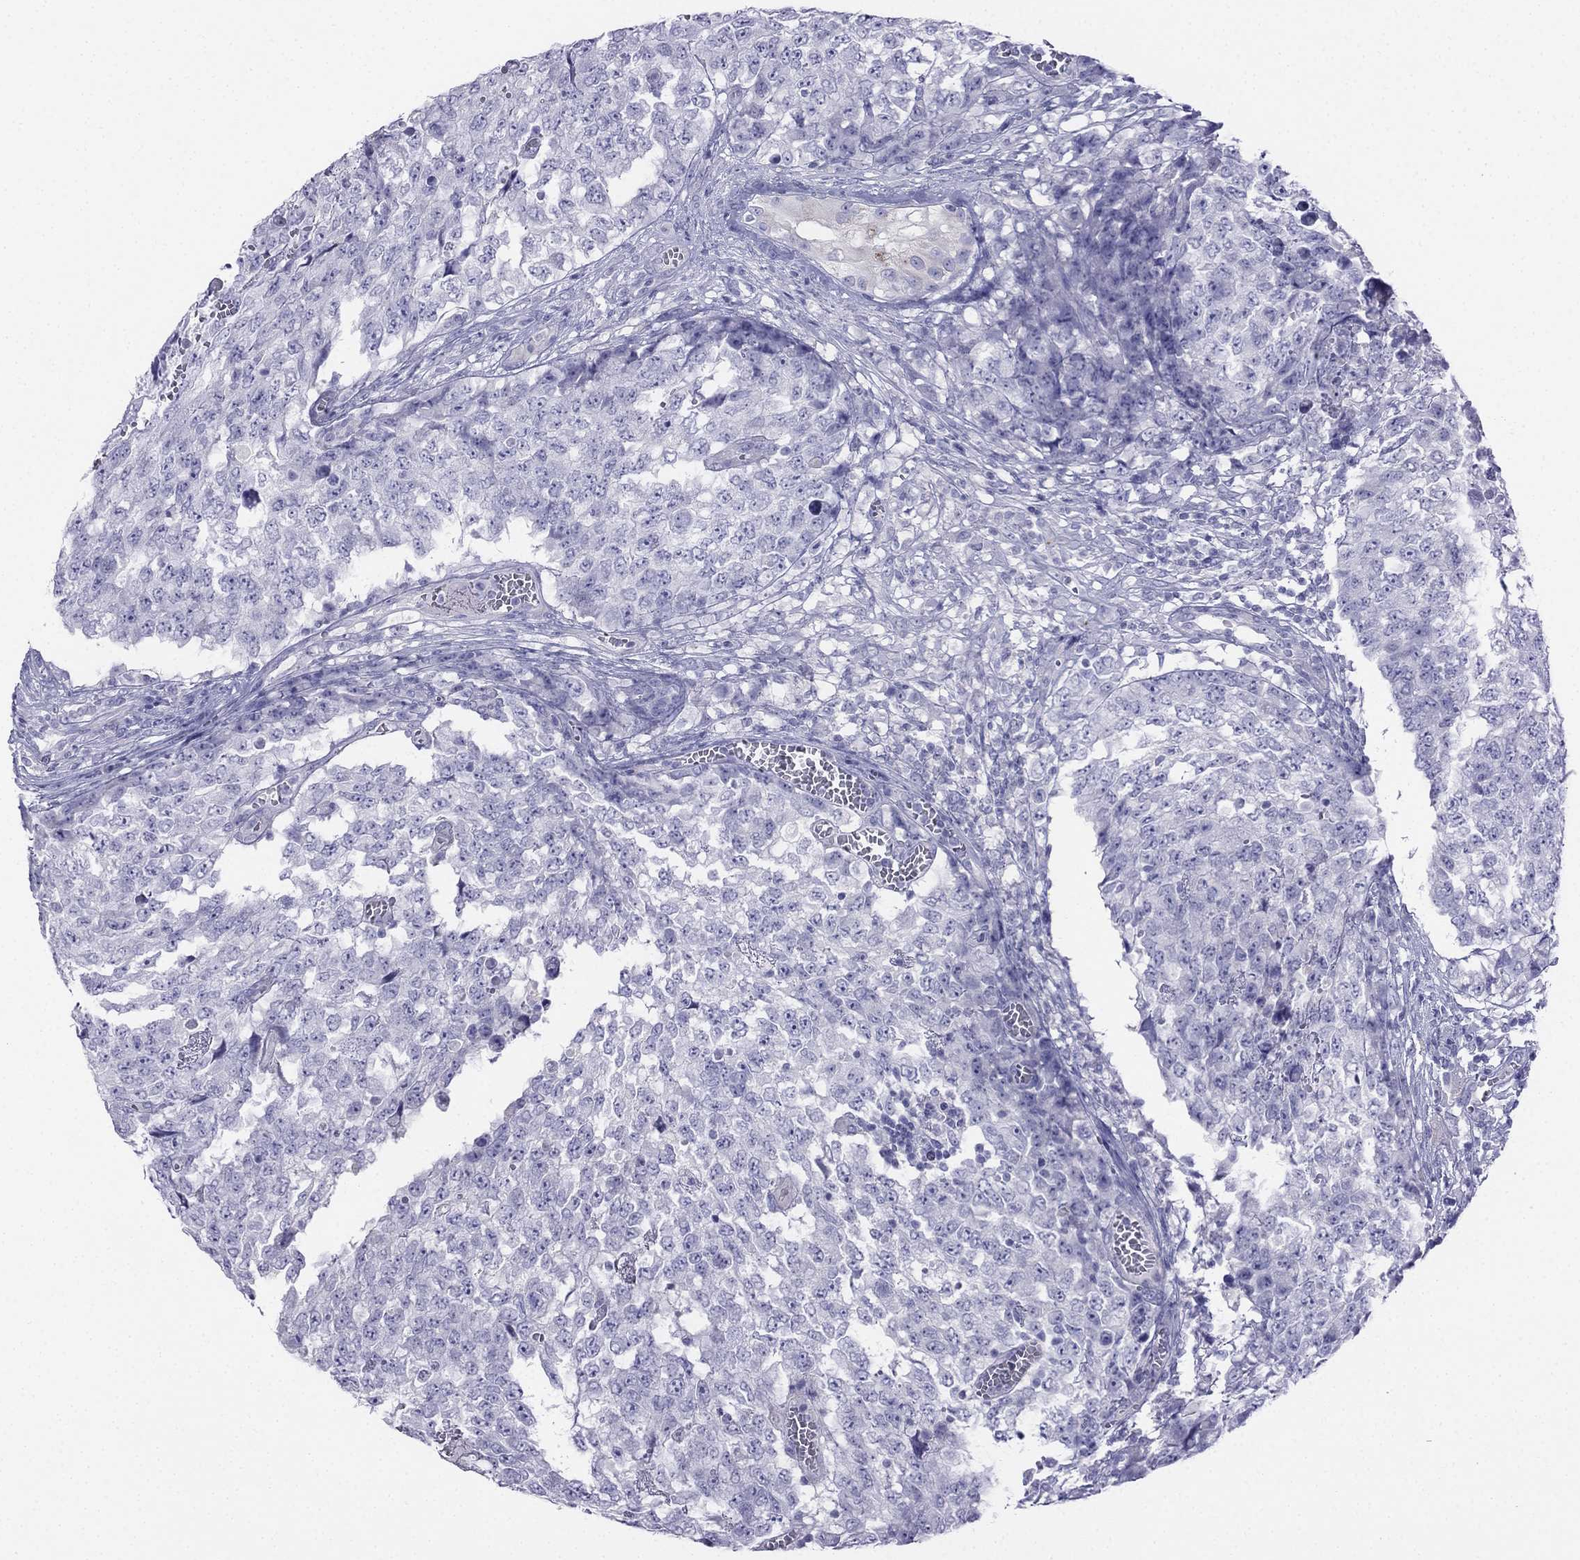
{"staining": {"intensity": "negative", "quantity": "none", "location": "none"}, "tissue": "testis cancer", "cell_type": "Tumor cells", "image_type": "cancer", "snomed": [{"axis": "morphology", "description": "Carcinoma, Embryonal, NOS"}, {"axis": "topography", "description": "Testis"}], "caption": "High power microscopy micrograph of an immunohistochemistry (IHC) histopathology image of embryonal carcinoma (testis), revealing no significant positivity in tumor cells.", "gene": "ALOXE3", "patient": {"sex": "male", "age": 23}}